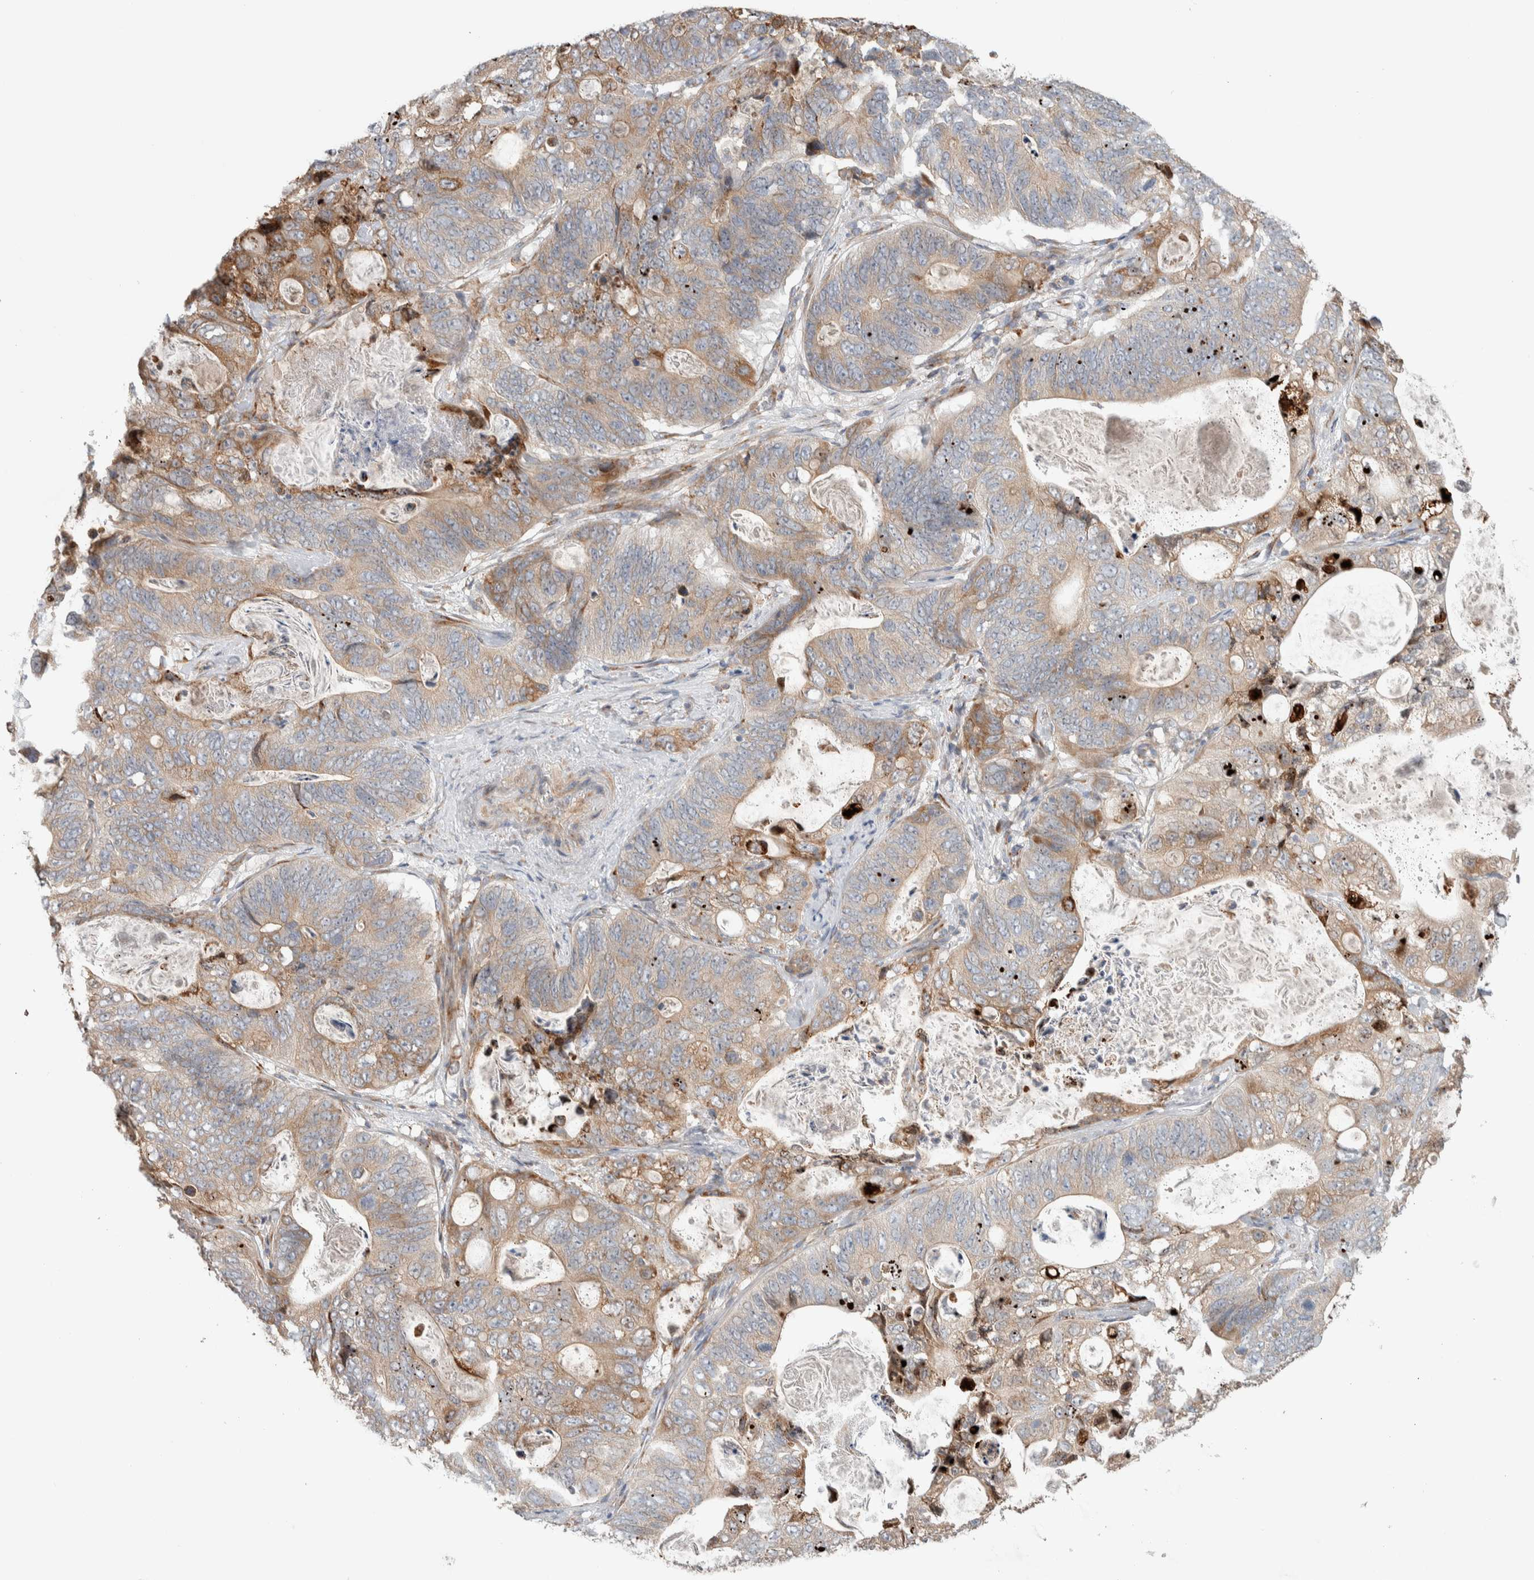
{"staining": {"intensity": "weak", "quantity": ">75%", "location": "cytoplasmic/membranous"}, "tissue": "stomach cancer", "cell_type": "Tumor cells", "image_type": "cancer", "snomed": [{"axis": "morphology", "description": "Normal tissue, NOS"}, {"axis": "morphology", "description": "Adenocarcinoma, NOS"}, {"axis": "topography", "description": "Stomach"}], "caption": "Immunohistochemistry (DAB) staining of human stomach cancer (adenocarcinoma) displays weak cytoplasmic/membranous protein expression in about >75% of tumor cells.", "gene": "ADCY8", "patient": {"sex": "female", "age": 89}}